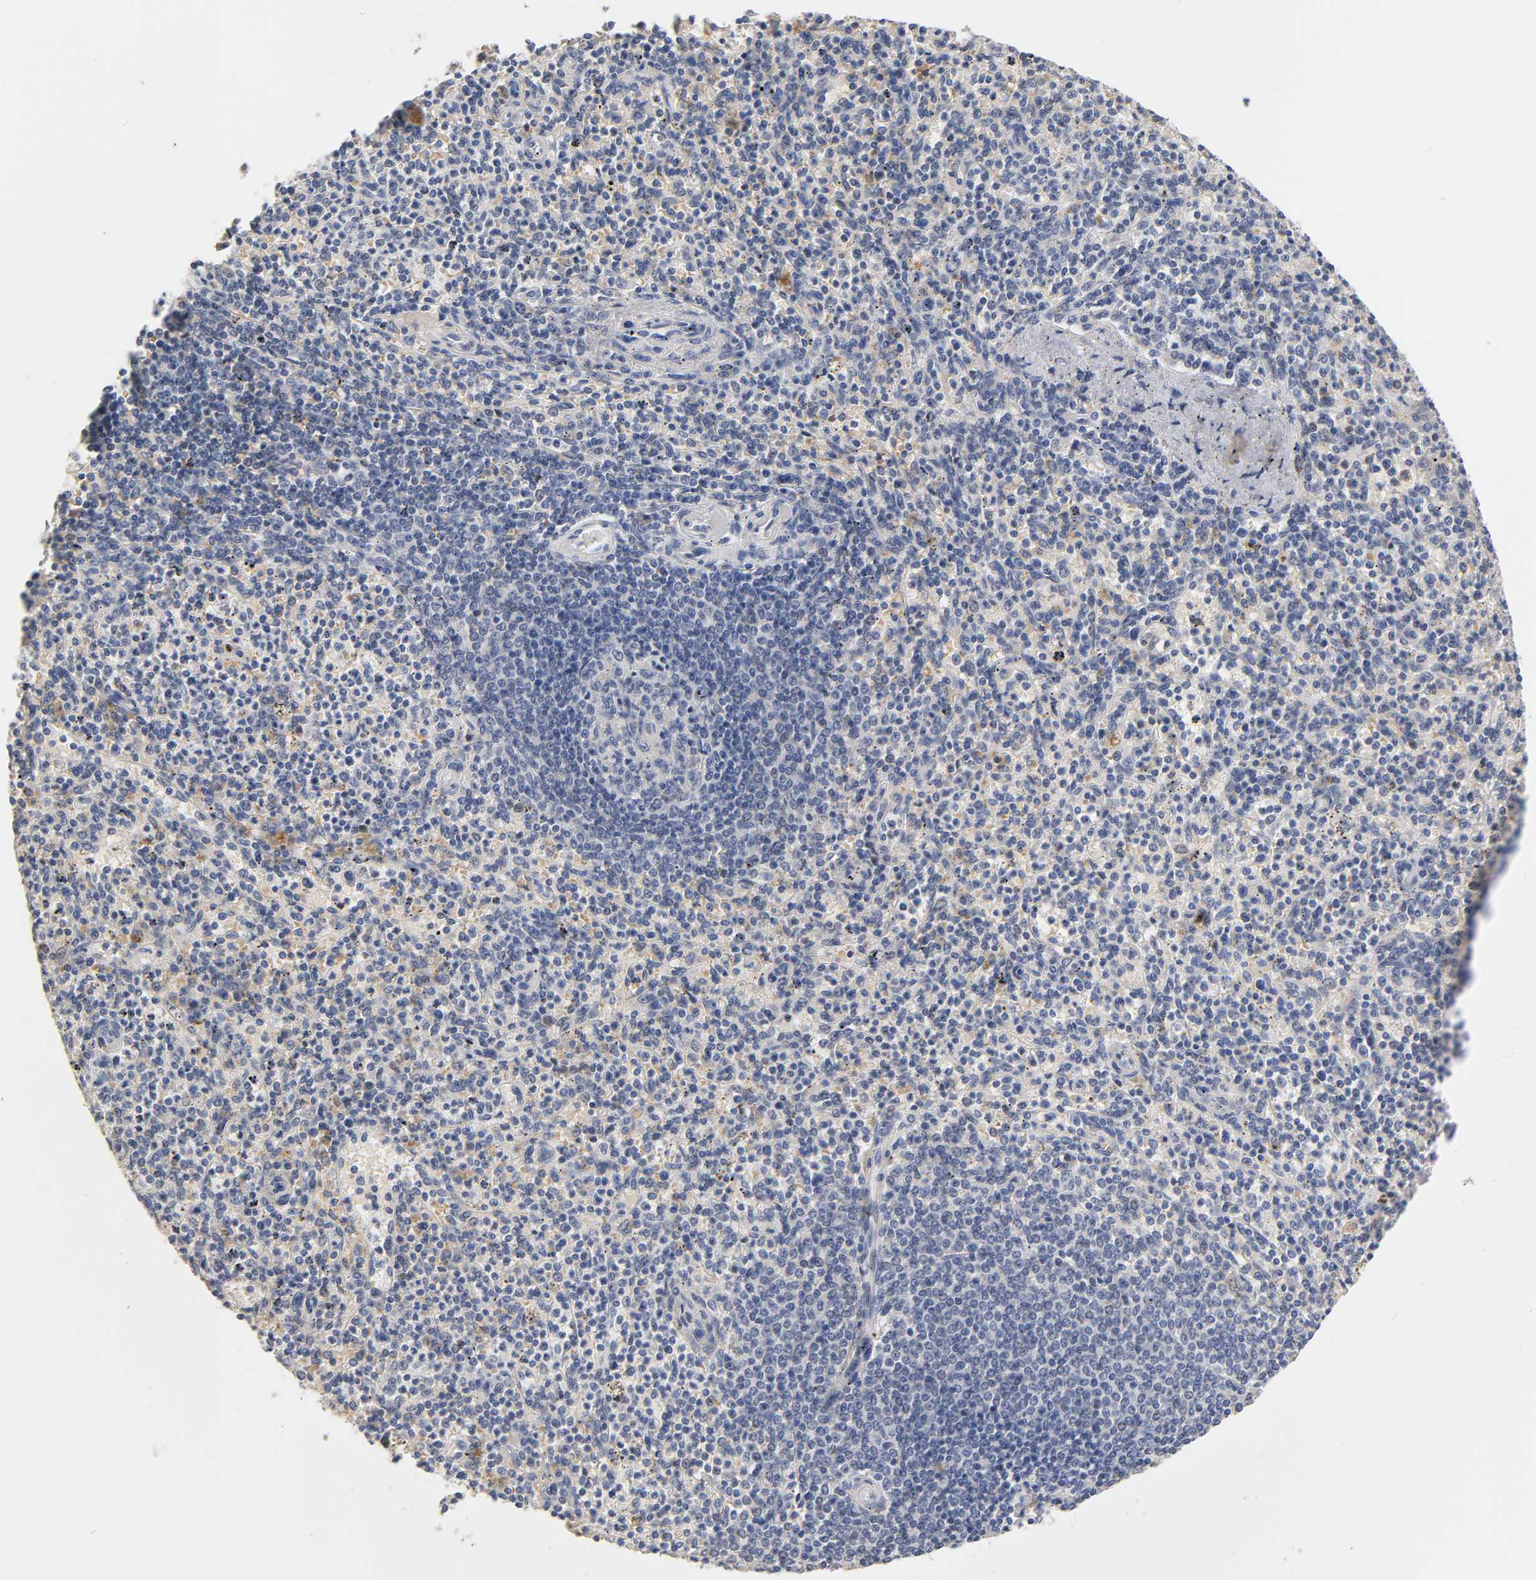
{"staining": {"intensity": "weak", "quantity": "<25%", "location": "cytoplasmic/membranous"}, "tissue": "spleen", "cell_type": "Cells in red pulp", "image_type": "normal", "snomed": [{"axis": "morphology", "description": "Normal tissue, NOS"}, {"axis": "topography", "description": "Spleen"}], "caption": "This is an immunohistochemistry (IHC) micrograph of normal spleen. There is no positivity in cells in red pulp.", "gene": "OVOL1", "patient": {"sex": "male", "age": 72}}